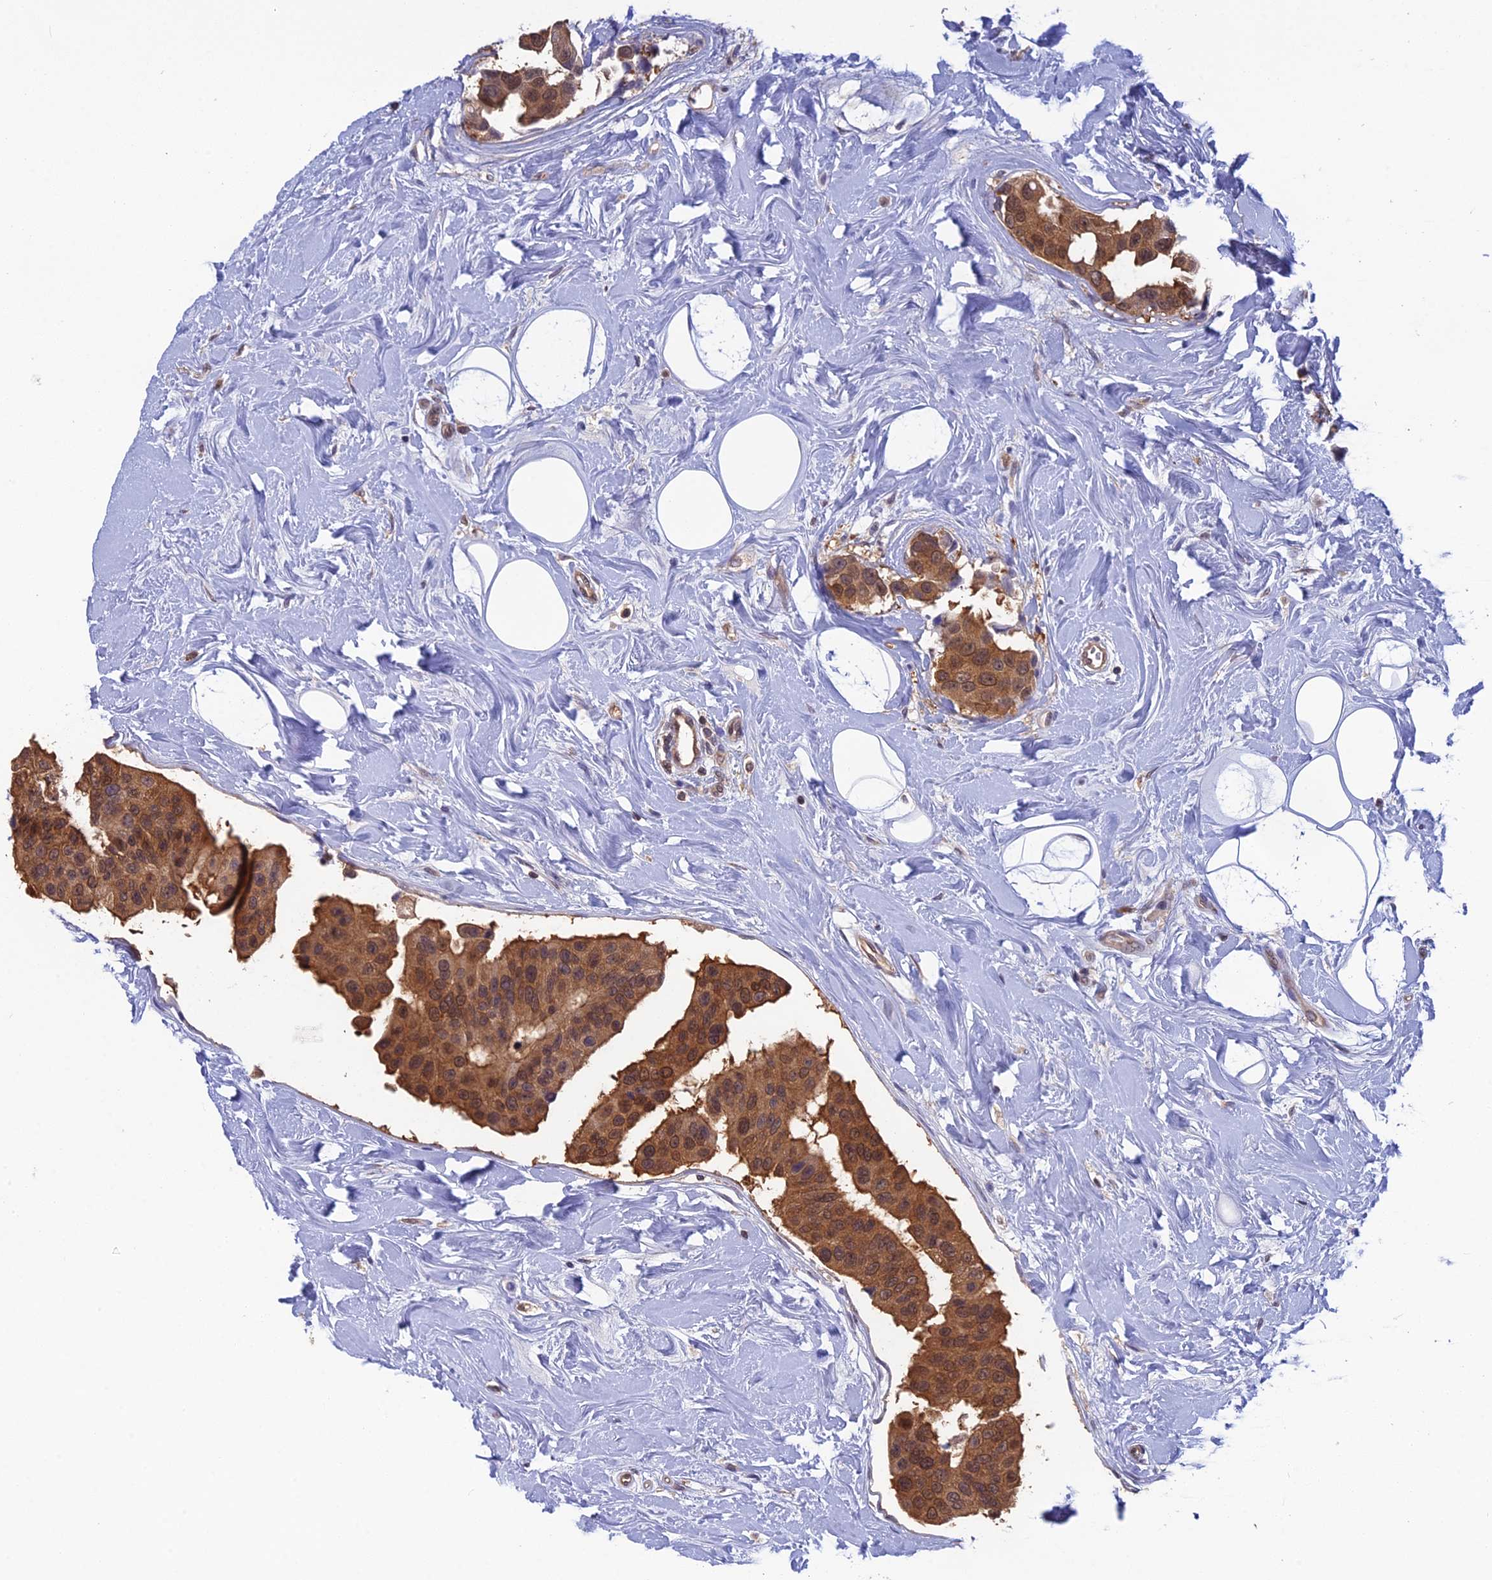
{"staining": {"intensity": "moderate", "quantity": ">75%", "location": "cytoplasmic/membranous,nuclear"}, "tissue": "breast cancer", "cell_type": "Tumor cells", "image_type": "cancer", "snomed": [{"axis": "morphology", "description": "Normal tissue, NOS"}, {"axis": "morphology", "description": "Duct carcinoma"}, {"axis": "topography", "description": "Breast"}], "caption": "A brown stain labels moderate cytoplasmic/membranous and nuclear positivity of a protein in breast cancer tumor cells.", "gene": "HINT1", "patient": {"sex": "female", "age": 39}}